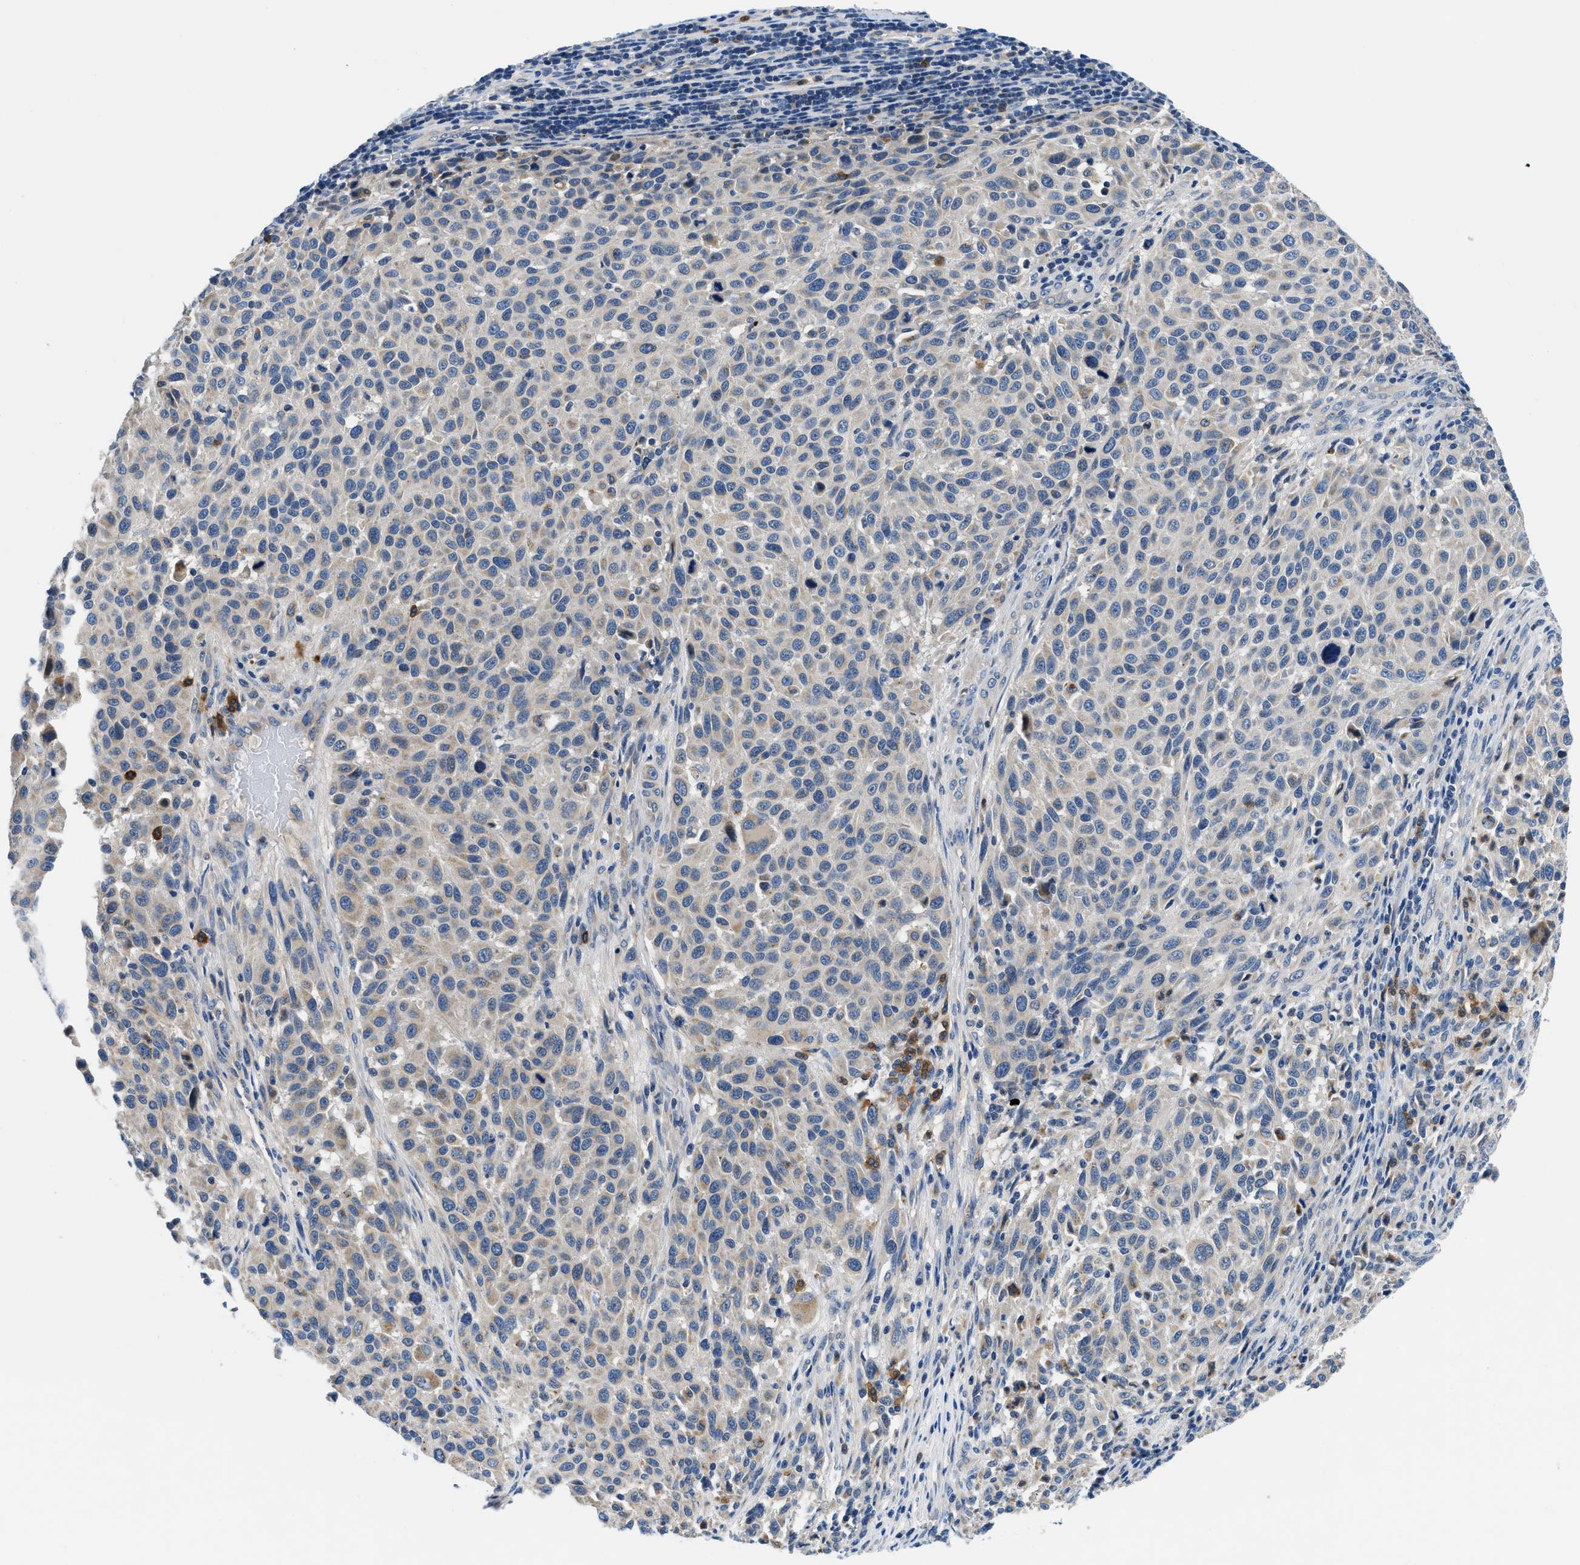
{"staining": {"intensity": "weak", "quantity": "<25%", "location": "cytoplasmic/membranous"}, "tissue": "melanoma", "cell_type": "Tumor cells", "image_type": "cancer", "snomed": [{"axis": "morphology", "description": "Malignant melanoma, Metastatic site"}, {"axis": "topography", "description": "Lymph node"}], "caption": "A high-resolution photomicrograph shows immunohistochemistry (IHC) staining of malignant melanoma (metastatic site), which demonstrates no significant positivity in tumor cells.", "gene": "ADGRE3", "patient": {"sex": "male", "age": 61}}